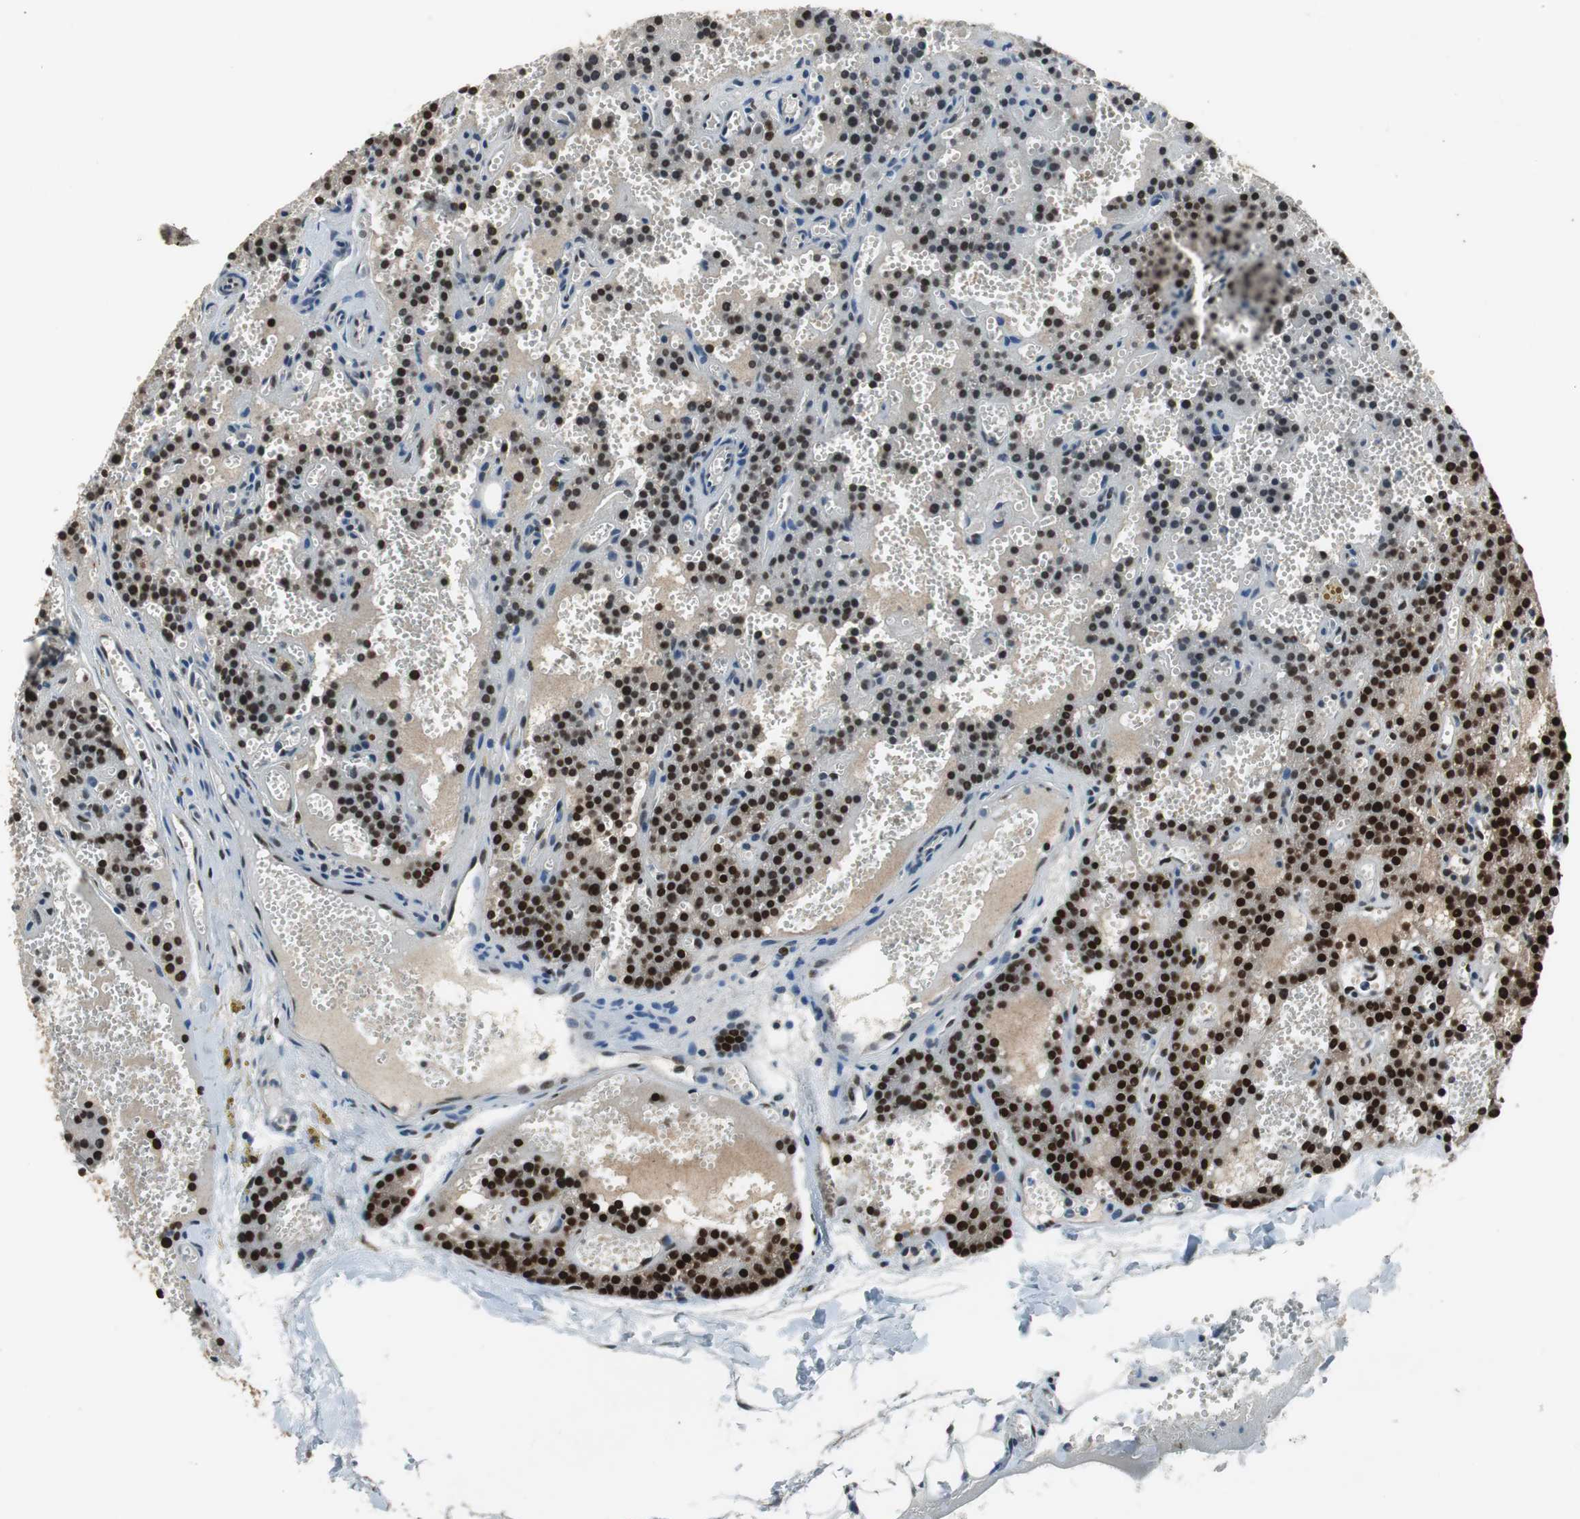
{"staining": {"intensity": "strong", "quantity": ">75%", "location": "nuclear"}, "tissue": "parathyroid gland", "cell_type": "Glandular cells", "image_type": "normal", "snomed": [{"axis": "morphology", "description": "Normal tissue, NOS"}, {"axis": "topography", "description": "Parathyroid gland"}], "caption": "Immunohistochemical staining of normal parathyroid gland reveals >75% levels of strong nuclear protein staining in about >75% of glandular cells.", "gene": "MAFB", "patient": {"sex": "male", "age": 25}}